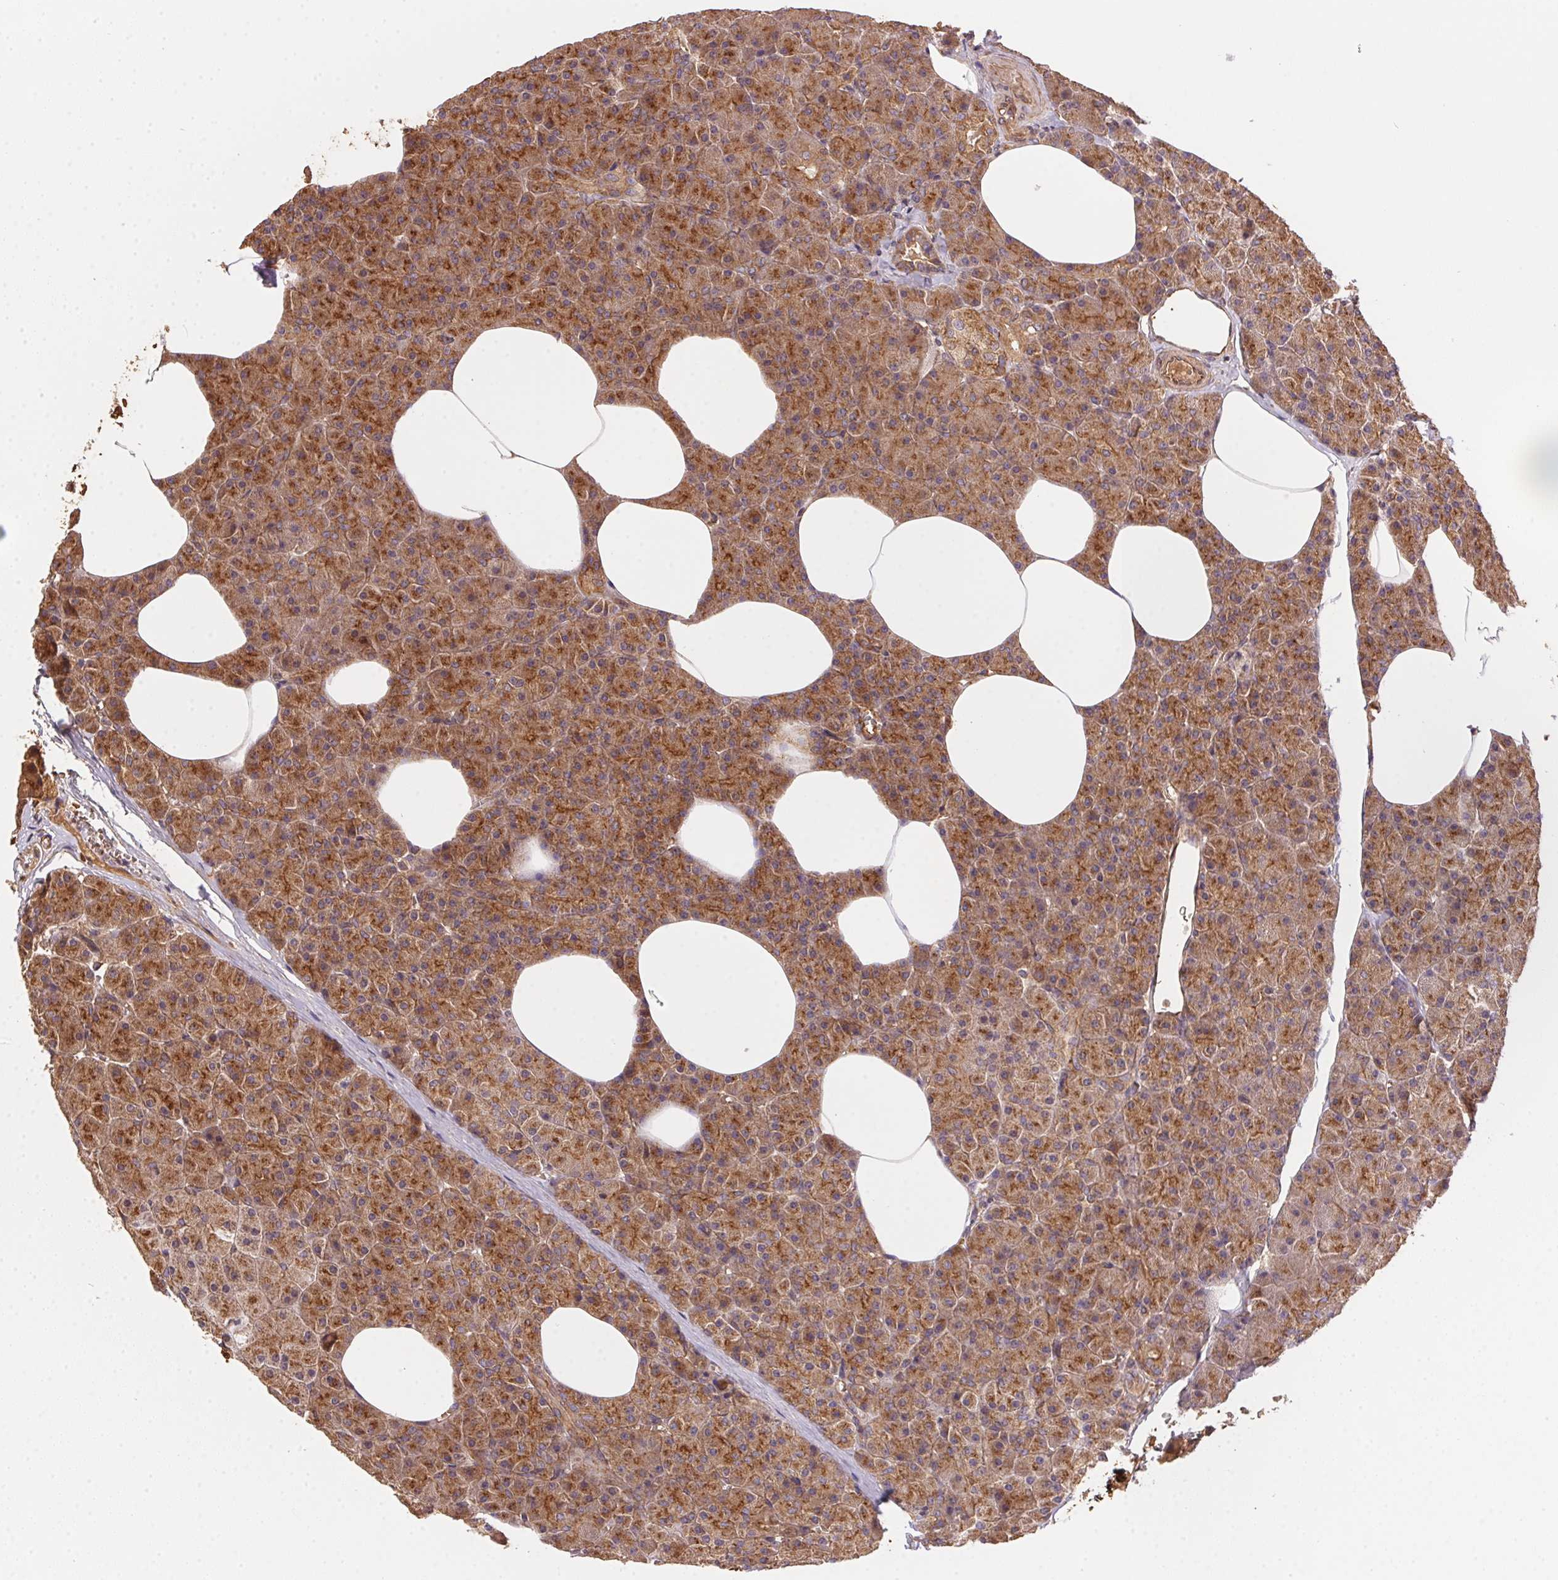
{"staining": {"intensity": "strong", "quantity": ">75%", "location": "cytoplasmic/membranous"}, "tissue": "pancreas", "cell_type": "Exocrine glandular cells", "image_type": "normal", "snomed": [{"axis": "morphology", "description": "Normal tissue, NOS"}, {"axis": "topography", "description": "Pancreas"}], "caption": "Strong cytoplasmic/membranous positivity is appreciated in approximately >75% of exocrine glandular cells in benign pancreas. Immunohistochemistry (ihc) stains the protein in brown and the nuclei are stained blue.", "gene": "USE1", "patient": {"sex": "female", "age": 45}}